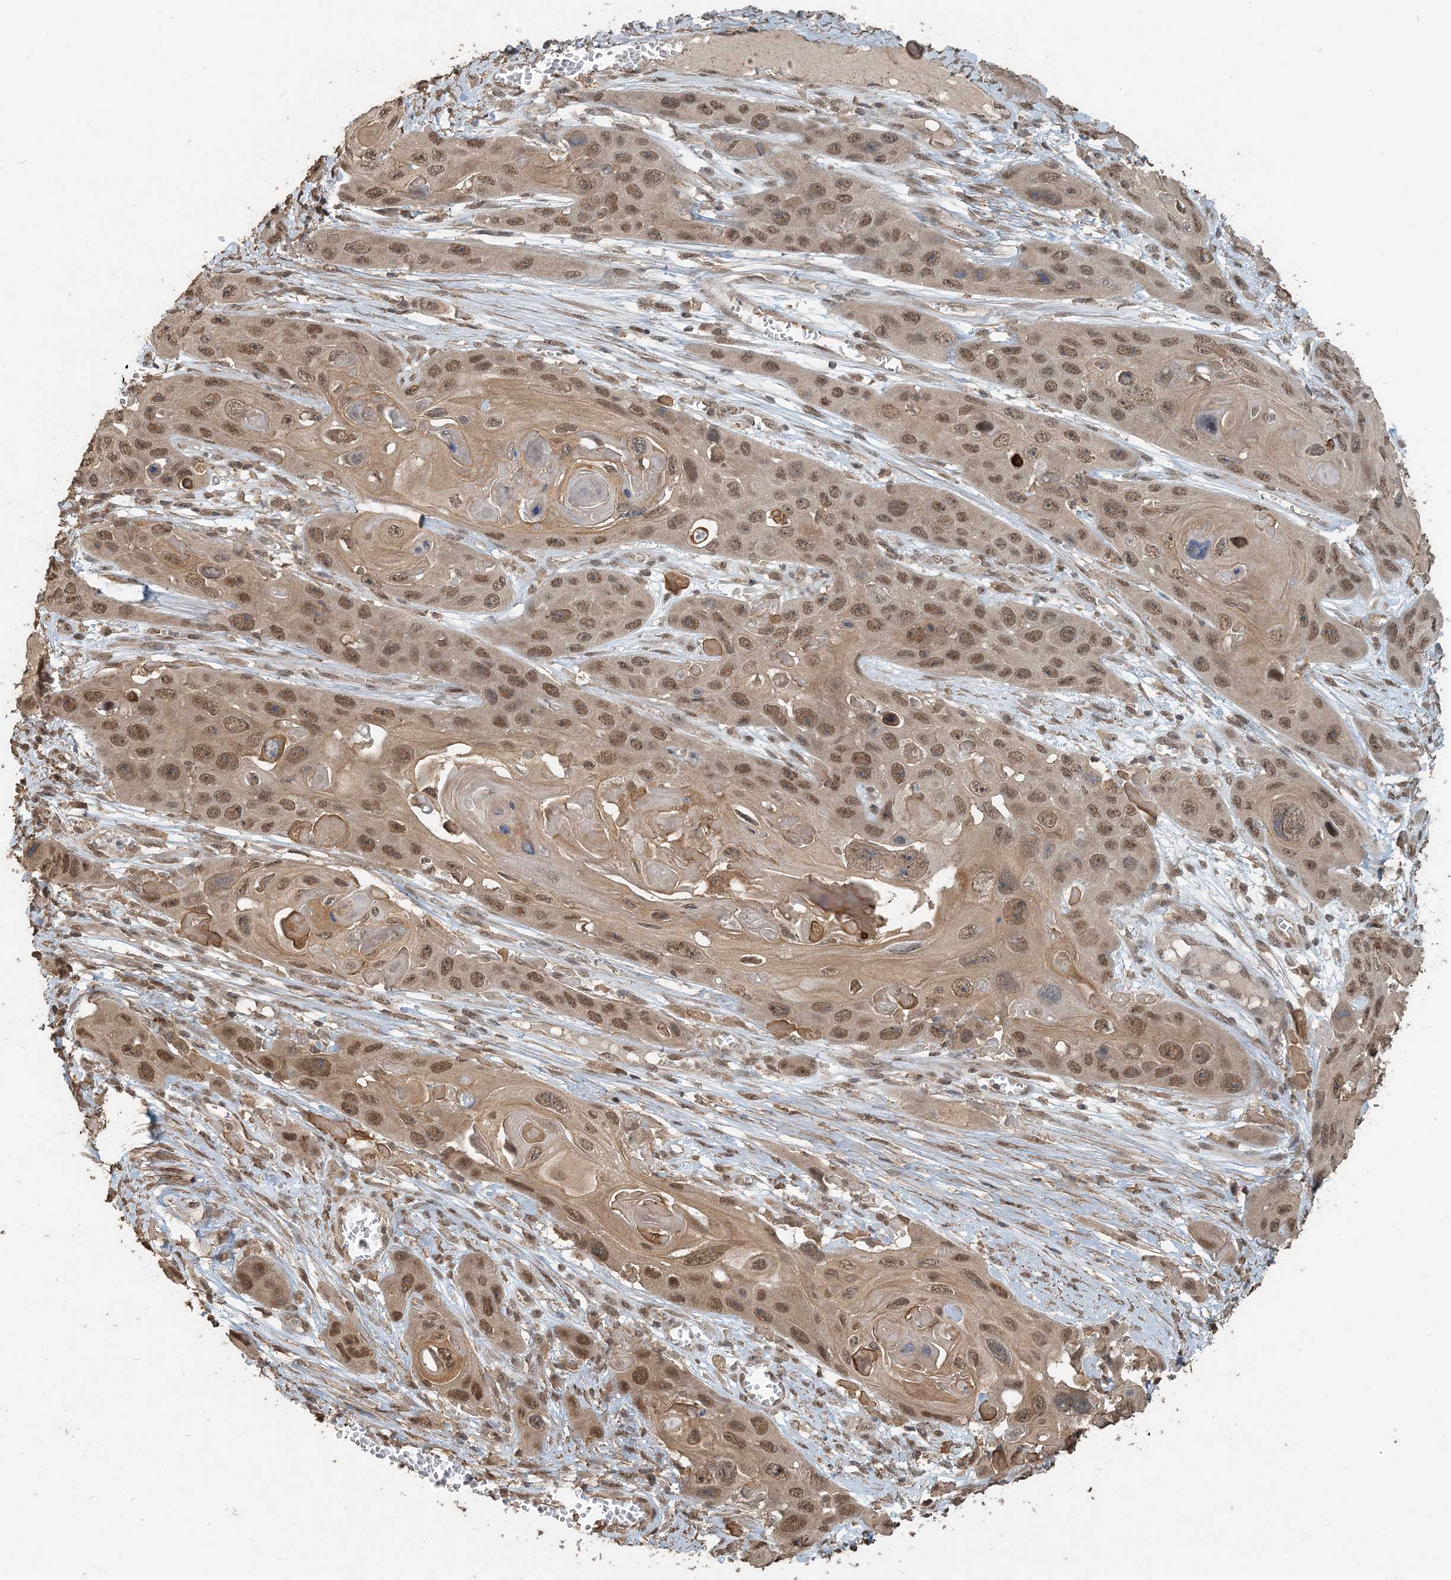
{"staining": {"intensity": "moderate", "quantity": ">75%", "location": "cytoplasmic/membranous,nuclear"}, "tissue": "skin cancer", "cell_type": "Tumor cells", "image_type": "cancer", "snomed": [{"axis": "morphology", "description": "Squamous cell carcinoma, NOS"}, {"axis": "topography", "description": "Skin"}], "caption": "Immunohistochemical staining of skin cancer exhibits medium levels of moderate cytoplasmic/membranous and nuclear expression in approximately >75% of tumor cells.", "gene": "ZC3H12A", "patient": {"sex": "male", "age": 55}}